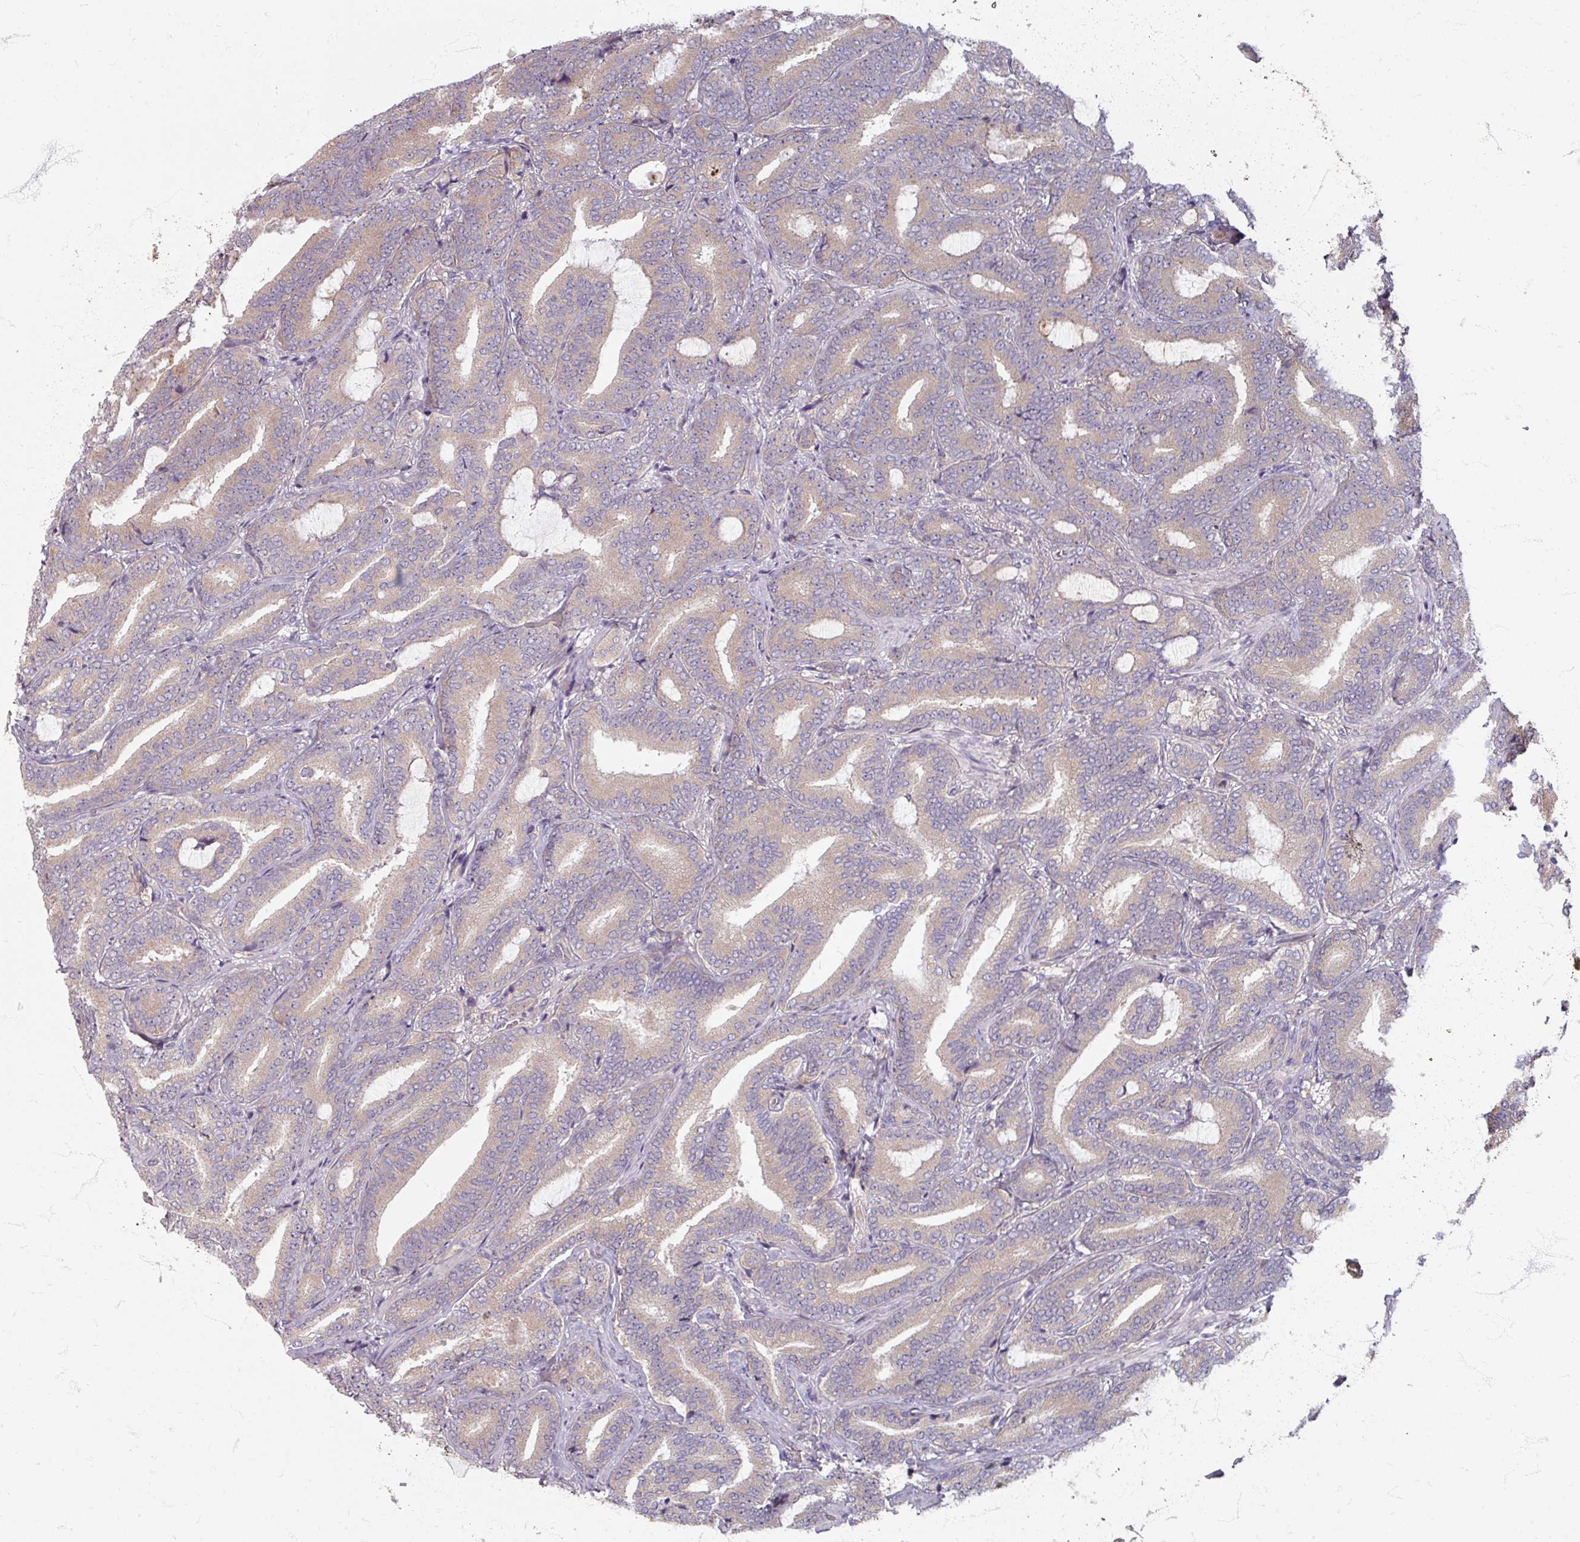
{"staining": {"intensity": "weak", "quantity": "<25%", "location": "cytoplasmic/membranous"}, "tissue": "prostate cancer", "cell_type": "Tumor cells", "image_type": "cancer", "snomed": [{"axis": "morphology", "description": "Adenocarcinoma, Low grade"}, {"axis": "topography", "description": "Prostate and seminal vesicle, NOS"}], "caption": "Immunohistochemistry of prostate adenocarcinoma (low-grade) shows no positivity in tumor cells.", "gene": "STAM", "patient": {"sex": "male", "age": 61}}